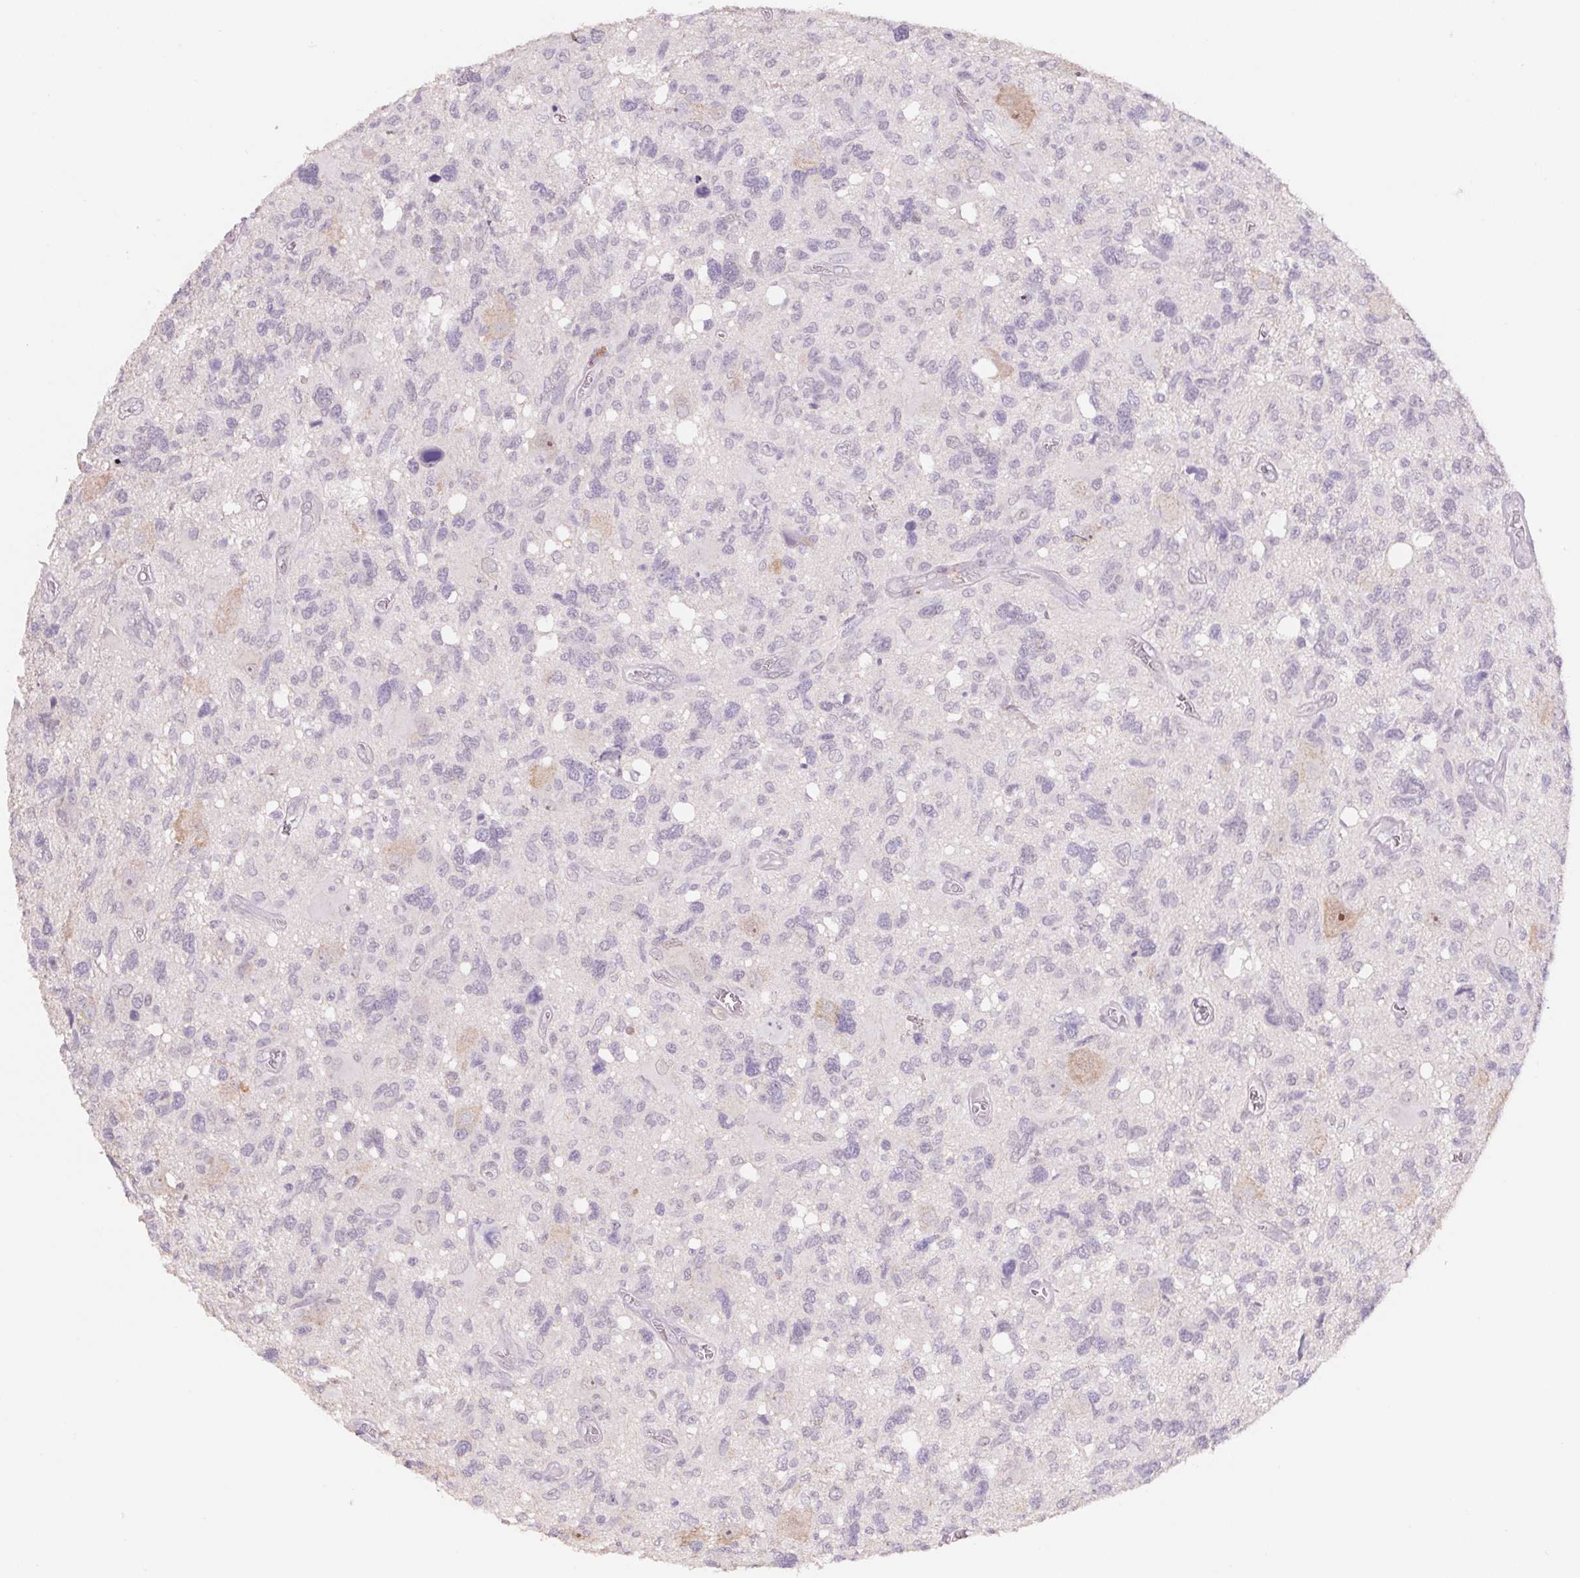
{"staining": {"intensity": "negative", "quantity": "none", "location": "none"}, "tissue": "glioma", "cell_type": "Tumor cells", "image_type": "cancer", "snomed": [{"axis": "morphology", "description": "Glioma, malignant, High grade"}, {"axis": "topography", "description": "Brain"}], "caption": "An image of human glioma is negative for staining in tumor cells.", "gene": "PNMA8B", "patient": {"sex": "male", "age": 49}}